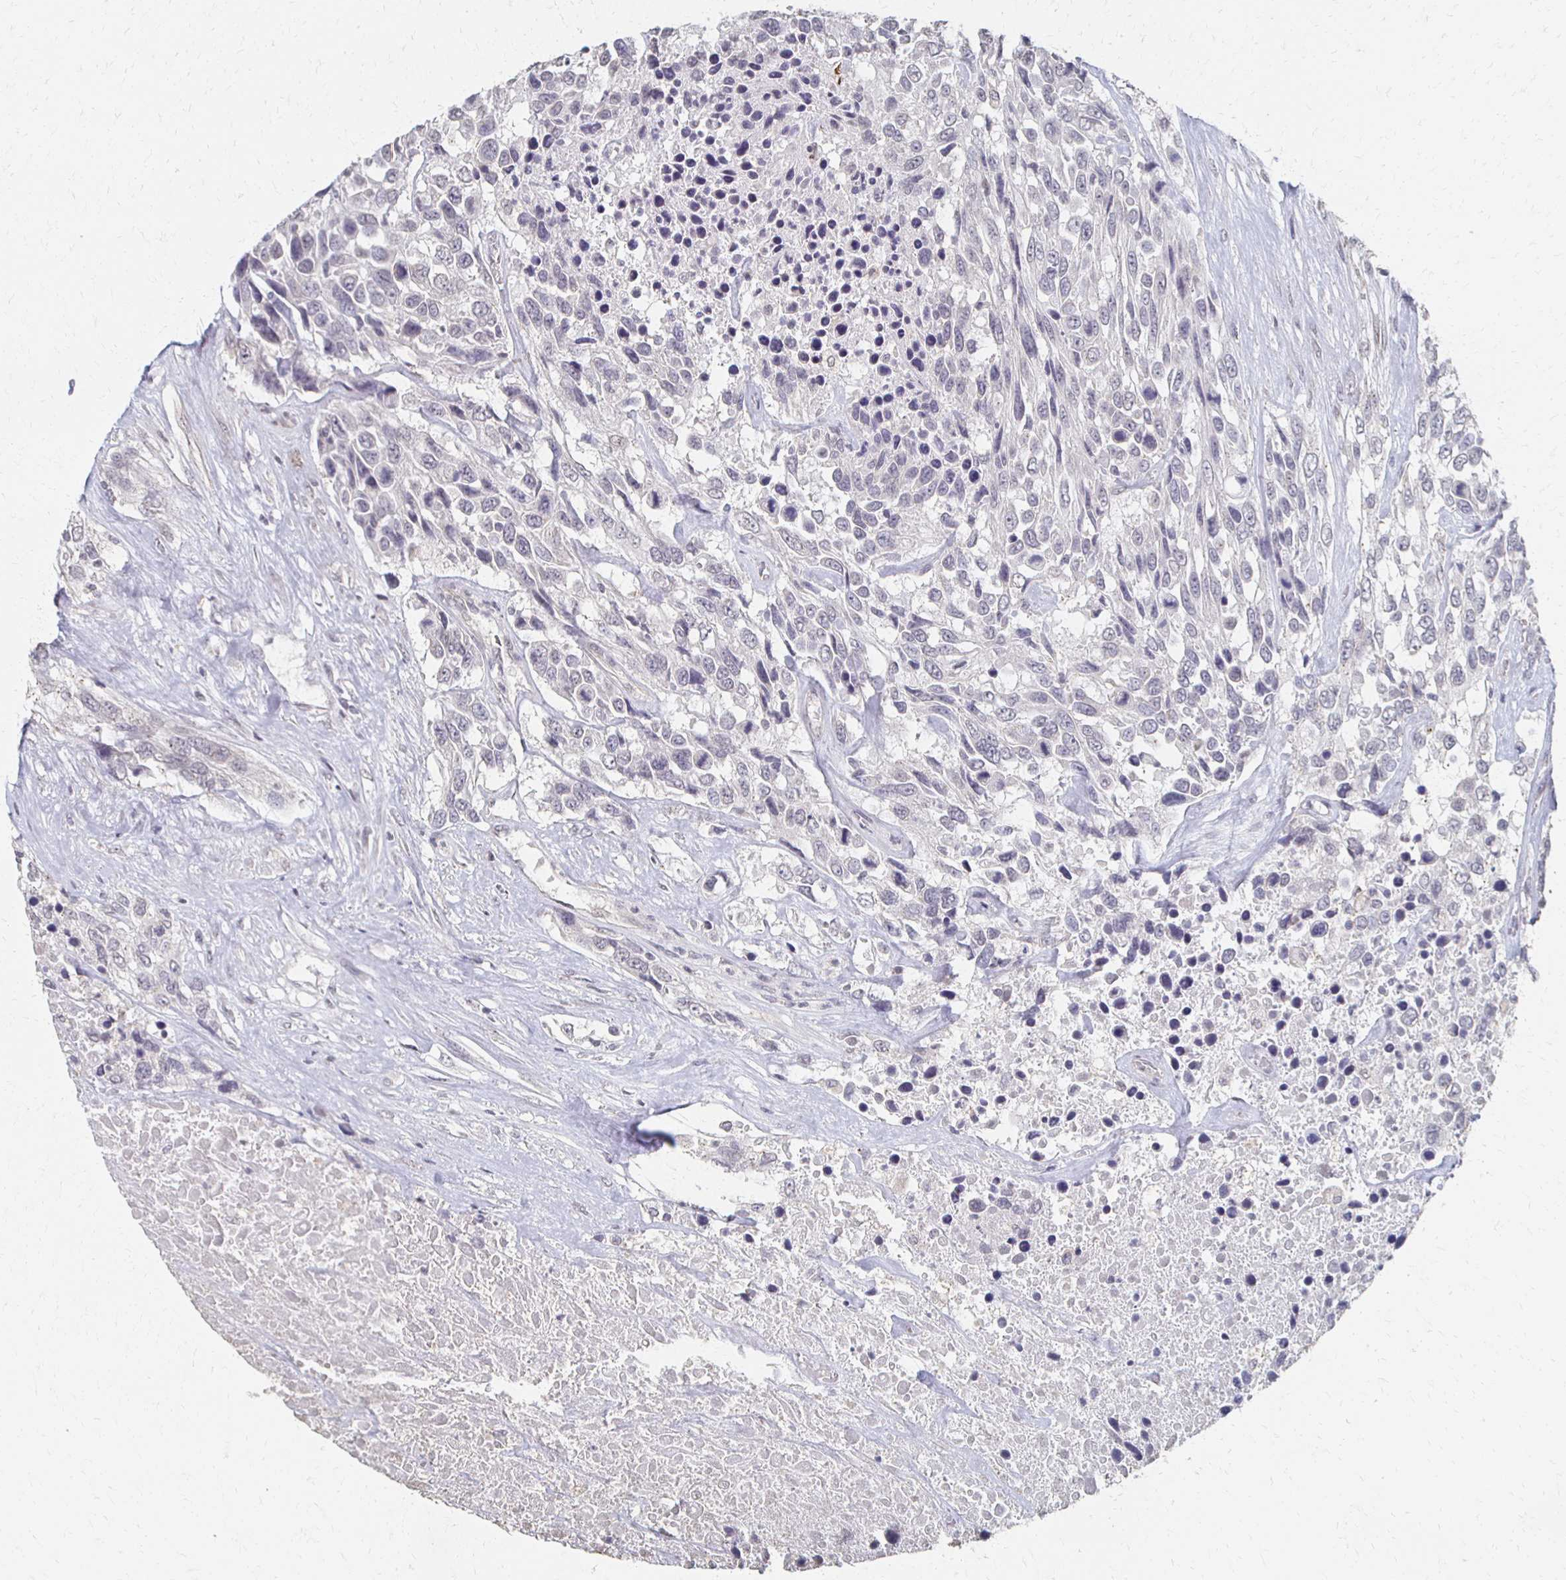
{"staining": {"intensity": "negative", "quantity": "none", "location": "none"}, "tissue": "urothelial cancer", "cell_type": "Tumor cells", "image_type": "cancer", "snomed": [{"axis": "morphology", "description": "Urothelial carcinoma, High grade"}, {"axis": "topography", "description": "Urinary bladder"}], "caption": "Immunohistochemistry micrograph of neoplastic tissue: high-grade urothelial carcinoma stained with DAB displays no significant protein expression in tumor cells. The staining was performed using DAB (3,3'-diaminobenzidine) to visualize the protein expression in brown, while the nuclei were stained in blue with hematoxylin (Magnification: 20x).", "gene": "DAB1", "patient": {"sex": "female", "age": 70}}